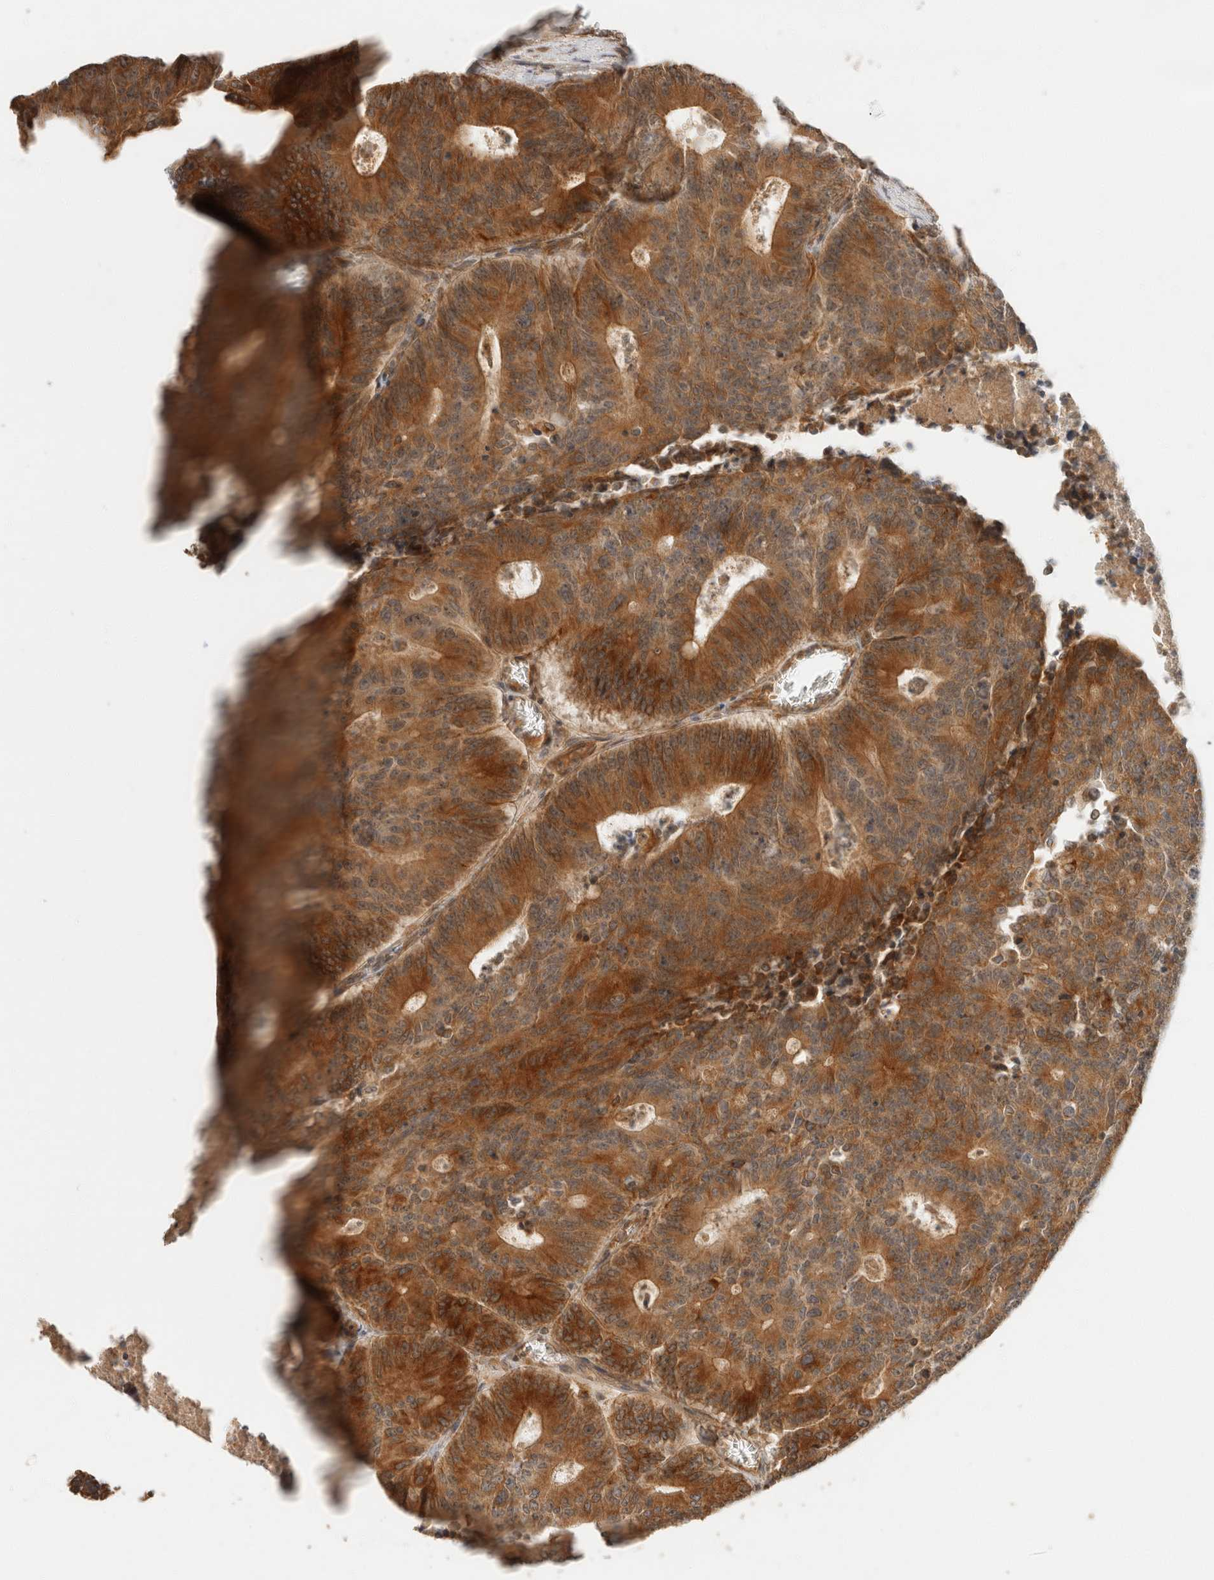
{"staining": {"intensity": "strong", "quantity": ">75%", "location": "cytoplasmic/membranous"}, "tissue": "colorectal cancer", "cell_type": "Tumor cells", "image_type": "cancer", "snomed": [{"axis": "morphology", "description": "Adenocarcinoma, NOS"}, {"axis": "topography", "description": "Colon"}], "caption": "Brown immunohistochemical staining in human adenocarcinoma (colorectal) demonstrates strong cytoplasmic/membranous positivity in about >75% of tumor cells. The protein of interest is stained brown, and the nuclei are stained in blue (DAB (3,3'-diaminobenzidine) IHC with brightfield microscopy, high magnification).", "gene": "TACC1", "patient": {"sex": "male", "age": 87}}